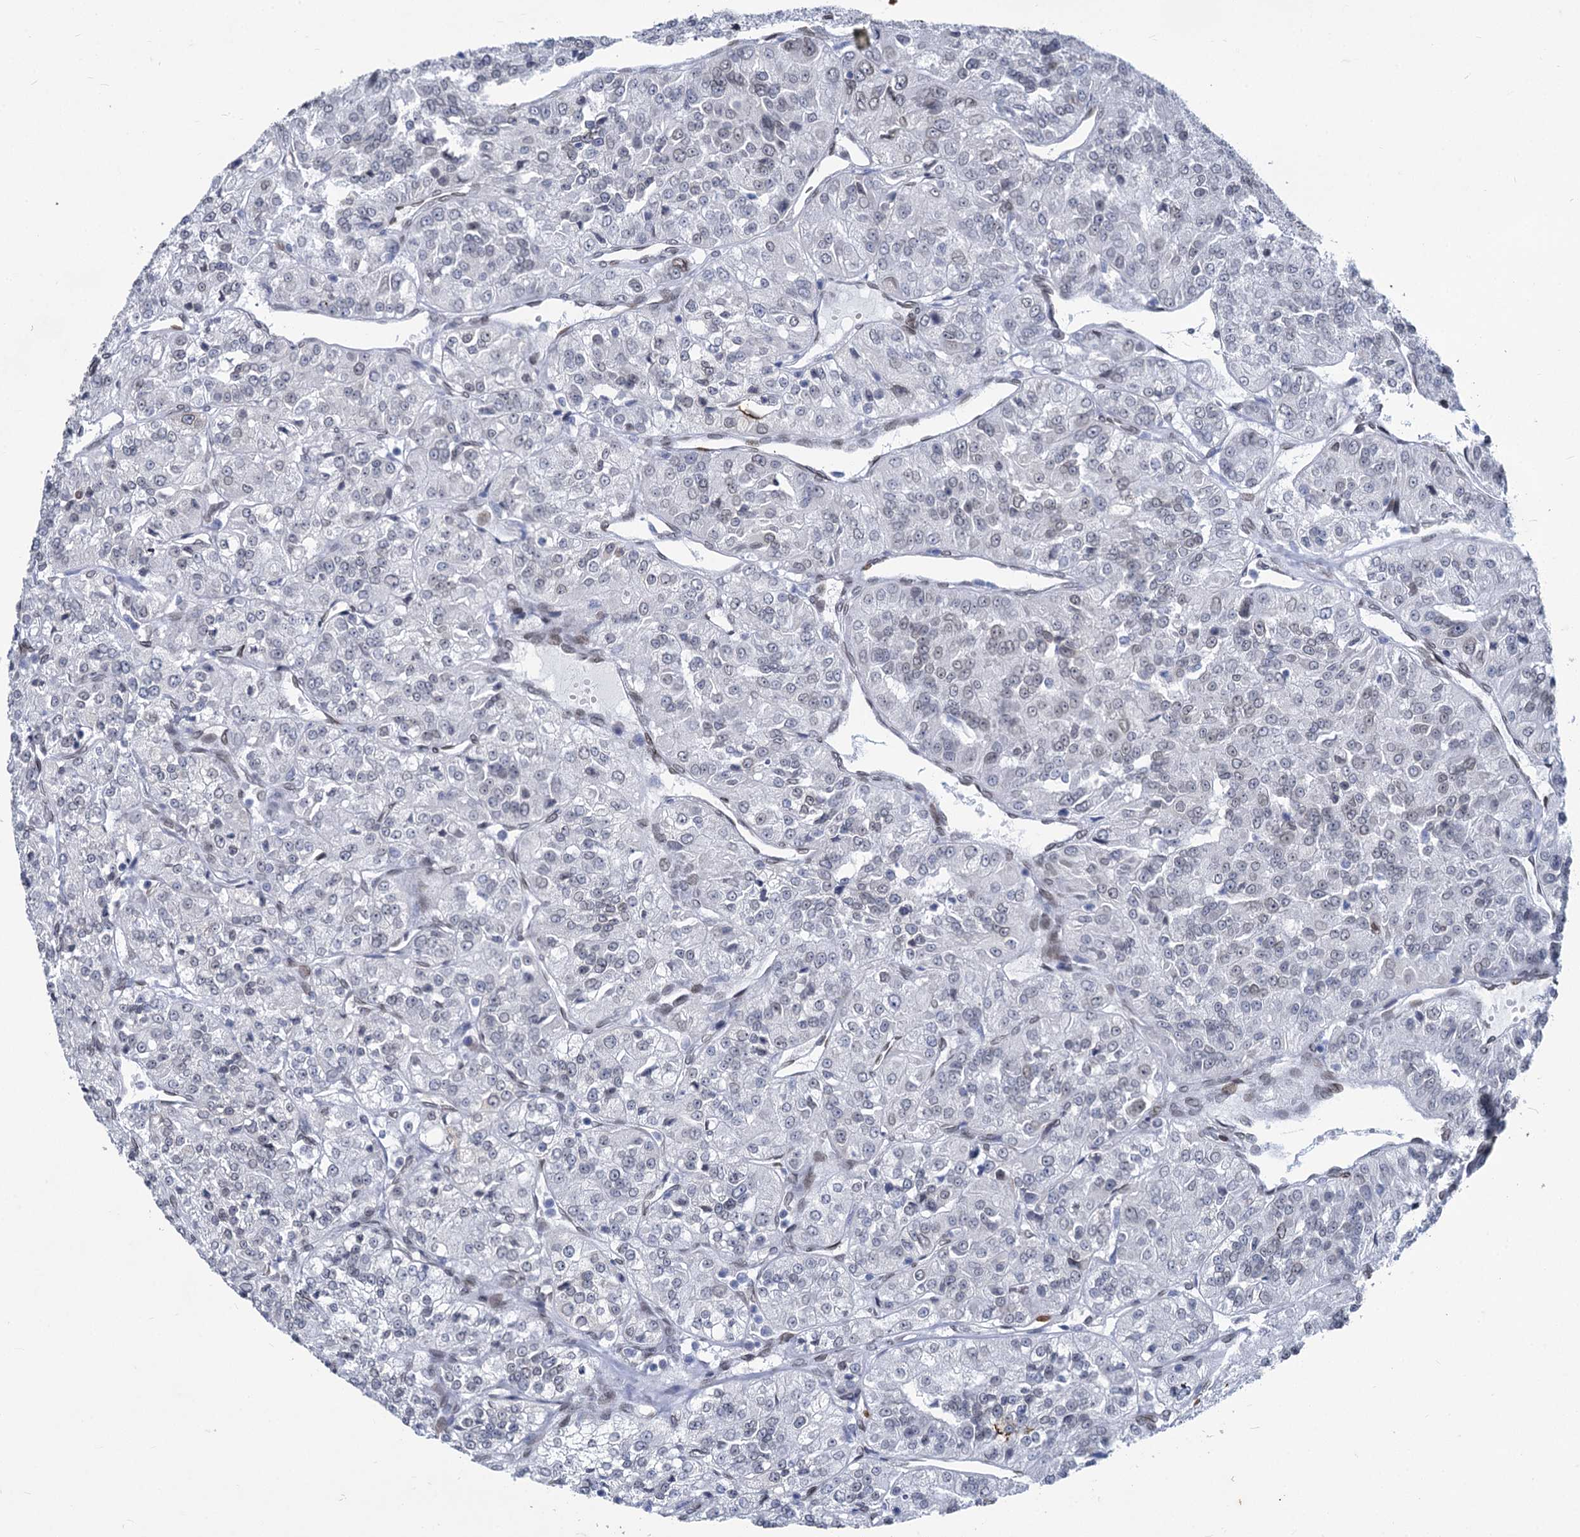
{"staining": {"intensity": "weak", "quantity": "<25%", "location": "nuclear"}, "tissue": "renal cancer", "cell_type": "Tumor cells", "image_type": "cancer", "snomed": [{"axis": "morphology", "description": "Adenocarcinoma, NOS"}, {"axis": "topography", "description": "Kidney"}], "caption": "Immunohistochemistry (IHC) micrograph of human adenocarcinoma (renal) stained for a protein (brown), which demonstrates no staining in tumor cells.", "gene": "PRSS35", "patient": {"sex": "female", "age": 63}}